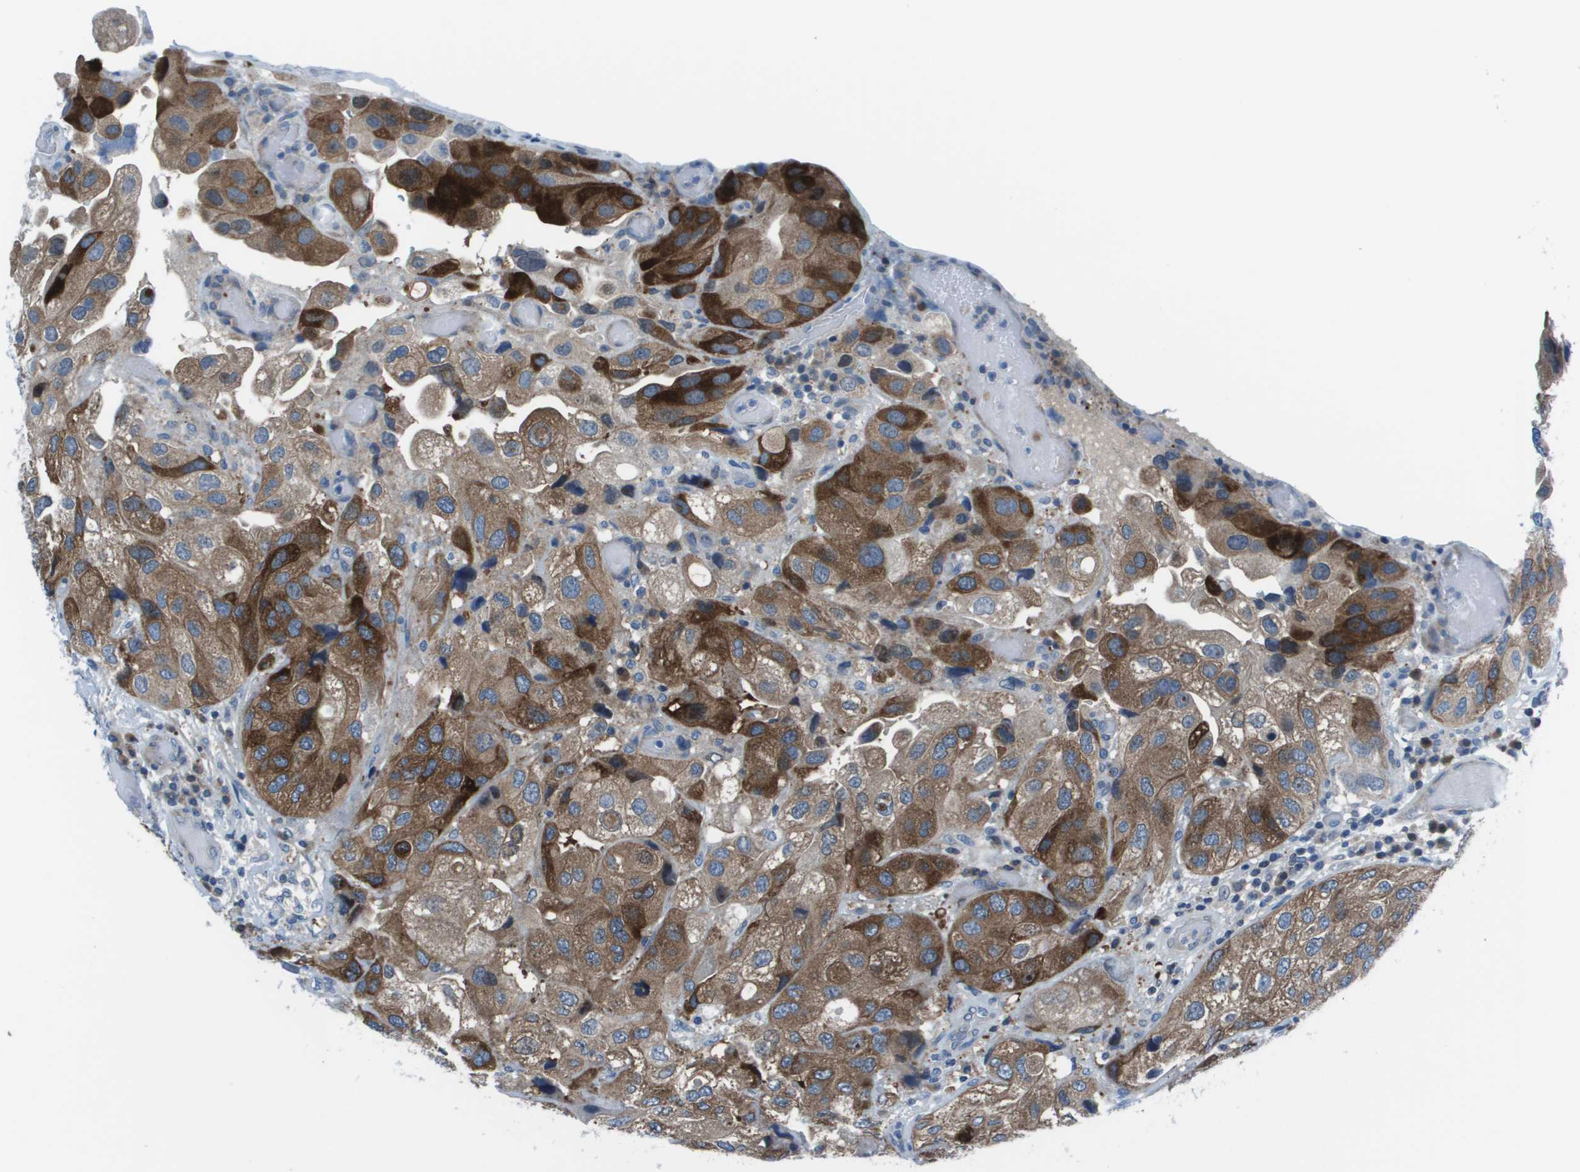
{"staining": {"intensity": "strong", "quantity": ">75%", "location": "cytoplasmic/membranous"}, "tissue": "urothelial cancer", "cell_type": "Tumor cells", "image_type": "cancer", "snomed": [{"axis": "morphology", "description": "Urothelial carcinoma, High grade"}, {"axis": "topography", "description": "Urinary bladder"}], "caption": "There is high levels of strong cytoplasmic/membranous positivity in tumor cells of high-grade urothelial carcinoma, as demonstrated by immunohistochemical staining (brown color).", "gene": "STIP1", "patient": {"sex": "female", "age": 64}}